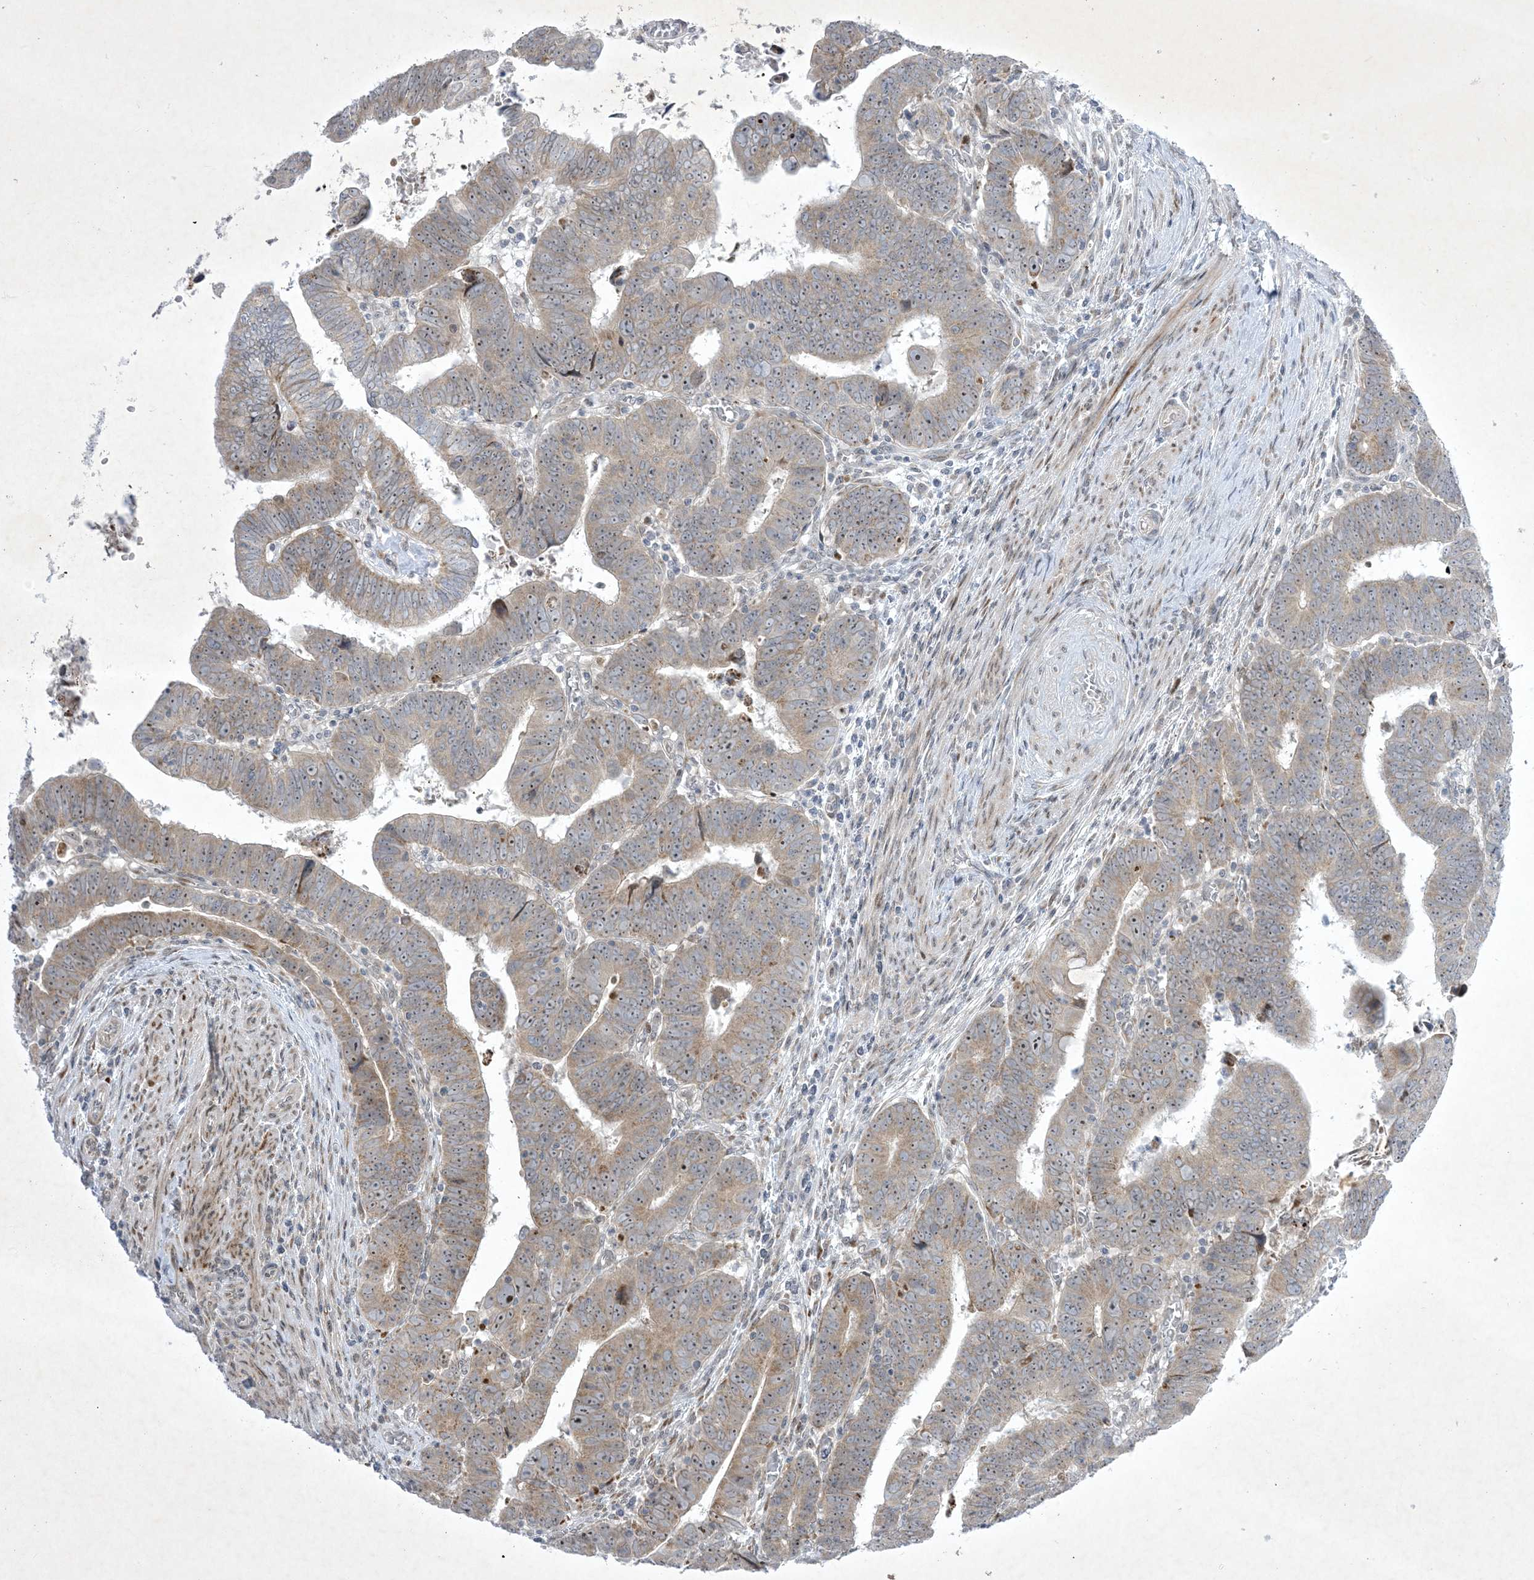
{"staining": {"intensity": "moderate", "quantity": "25%-75%", "location": "cytoplasmic/membranous,nuclear"}, "tissue": "colorectal cancer", "cell_type": "Tumor cells", "image_type": "cancer", "snomed": [{"axis": "morphology", "description": "Normal tissue, NOS"}, {"axis": "morphology", "description": "Adenocarcinoma, NOS"}, {"axis": "topography", "description": "Rectum"}], "caption": "Colorectal adenocarcinoma stained with a brown dye demonstrates moderate cytoplasmic/membranous and nuclear positive staining in approximately 25%-75% of tumor cells.", "gene": "SOGA3", "patient": {"sex": "female", "age": 65}}